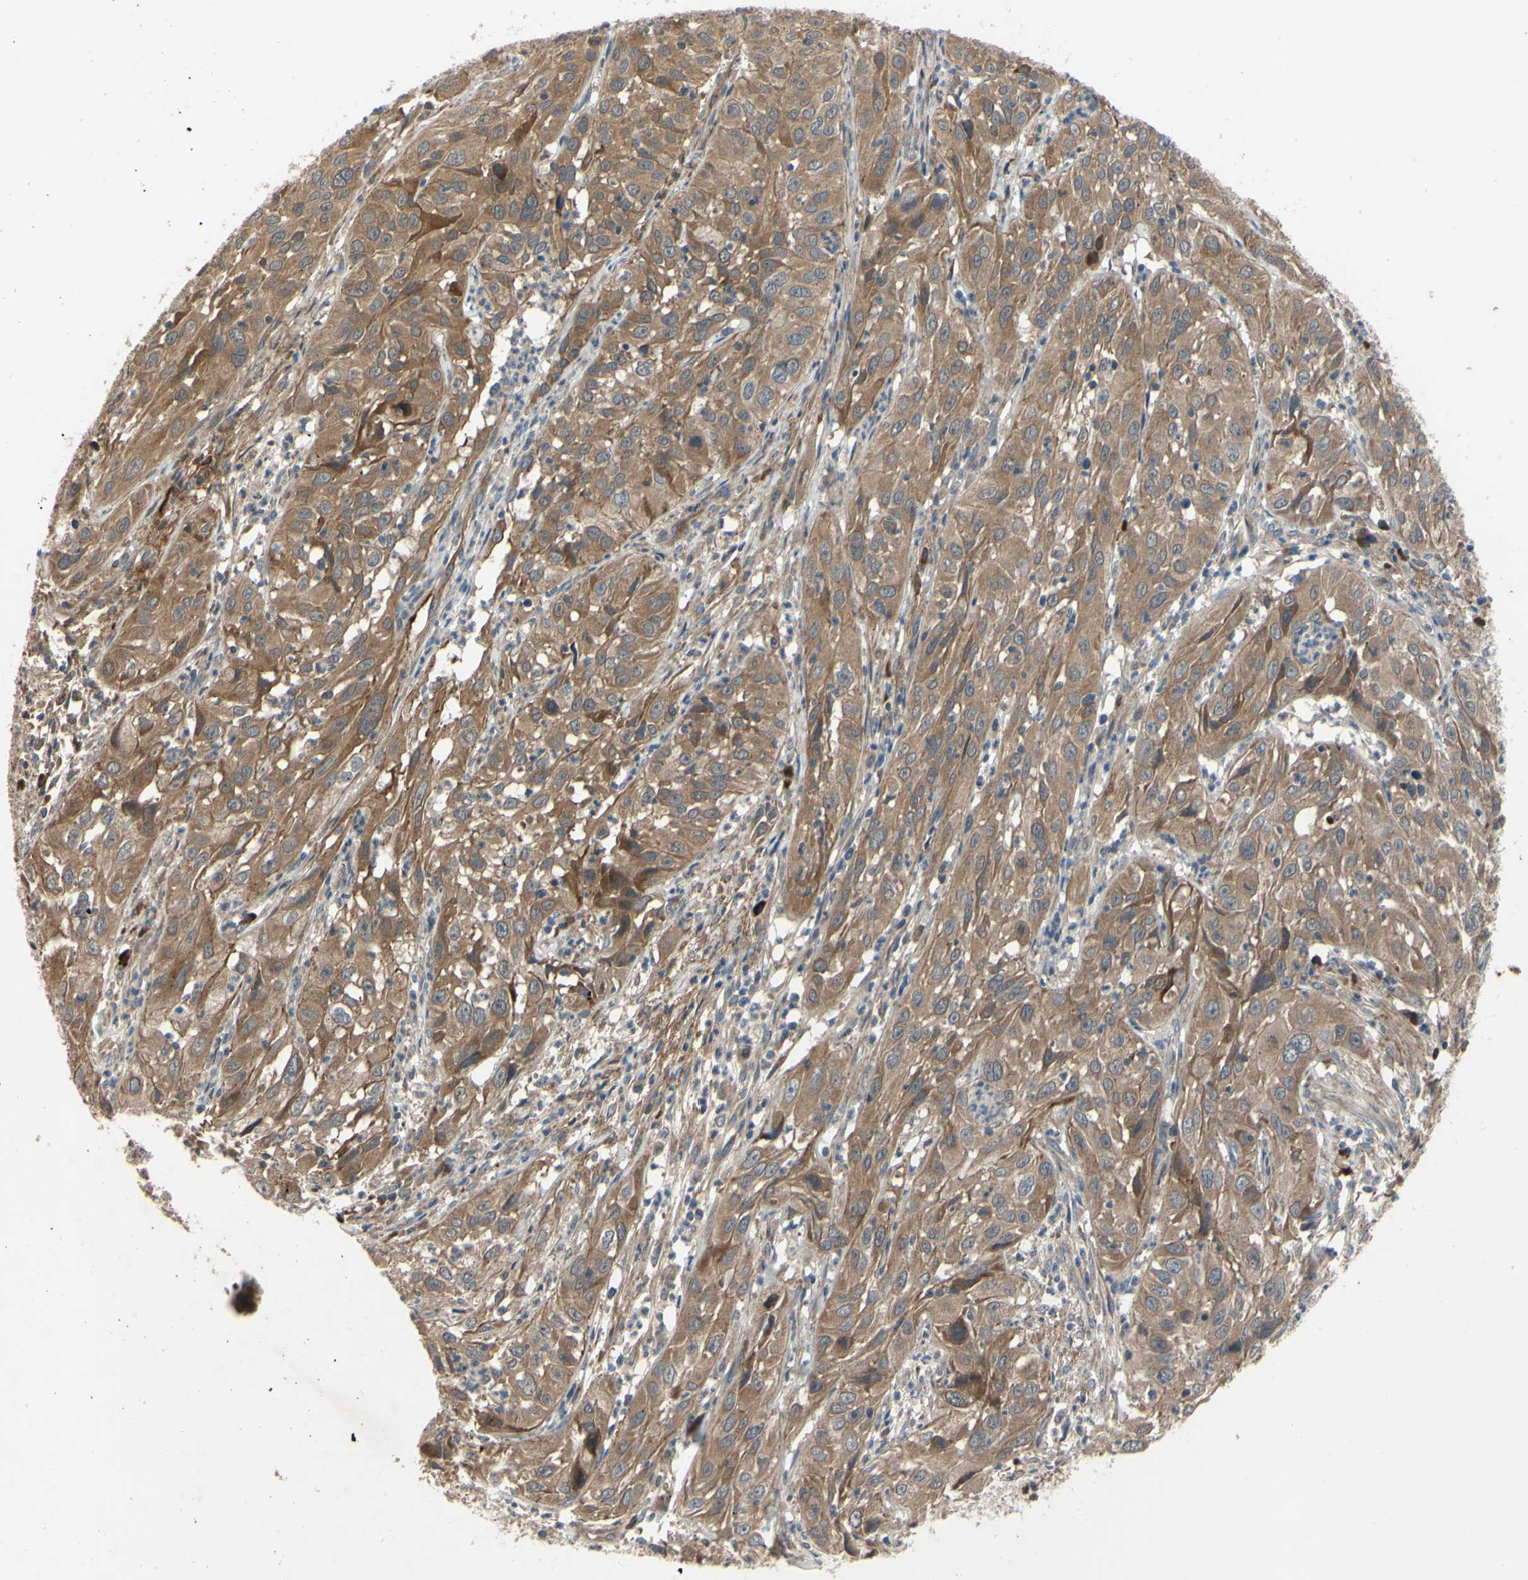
{"staining": {"intensity": "moderate", "quantity": ">75%", "location": "cytoplasmic/membranous"}, "tissue": "cervical cancer", "cell_type": "Tumor cells", "image_type": "cancer", "snomed": [{"axis": "morphology", "description": "Squamous cell carcinoma, NOS"}, {"axis": "topography", "description": "Cervix"}], "caption": "This is an image of immunohistochemistry (IHC) staining of squamous cell carcinoma (cervical), which shows moderate staining in the cytoplasmic/membranous of tumor cells.", "gene": "XIAP", "patient": {"sex": "female", "age": 32}}